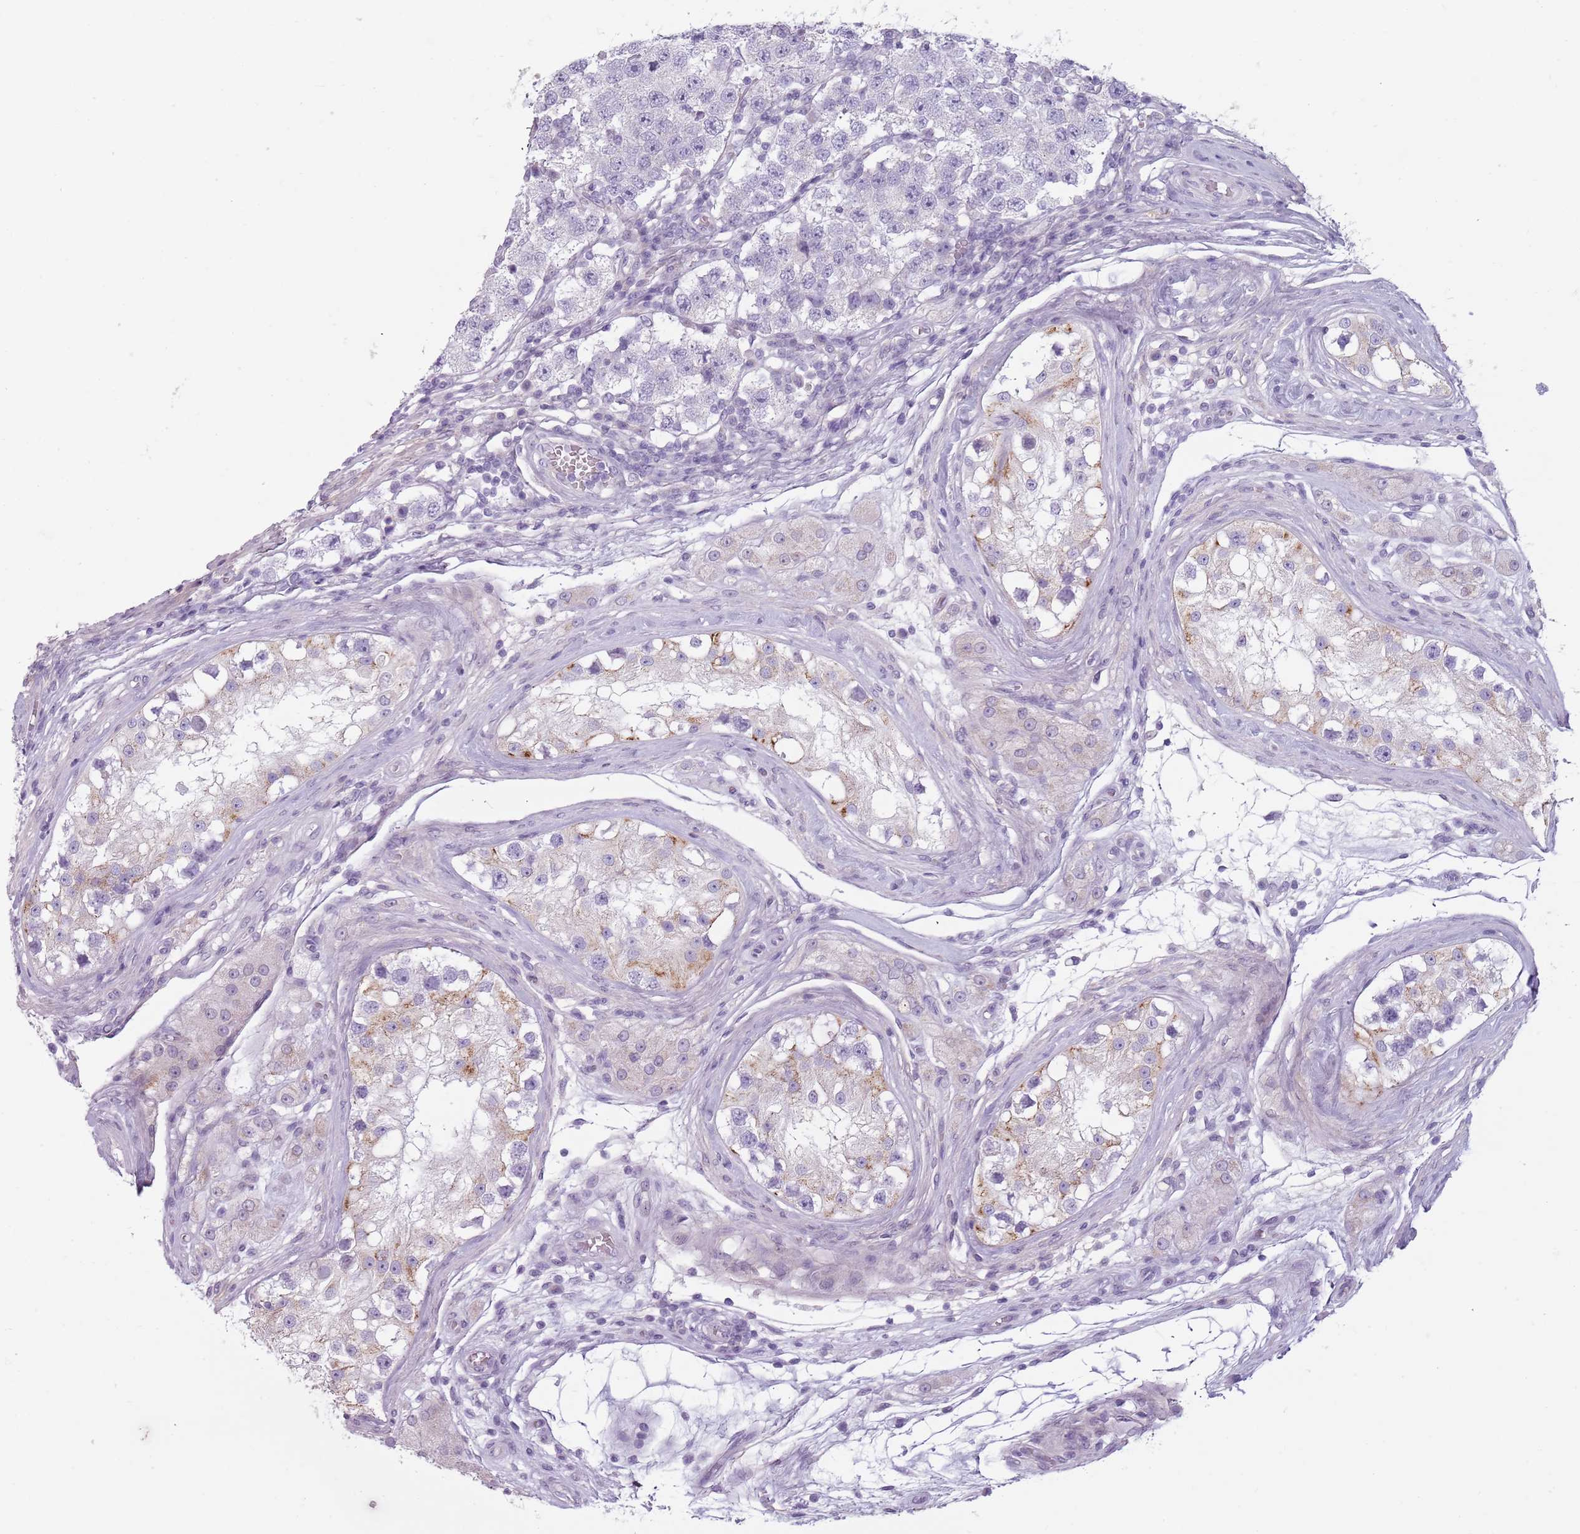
{"staining": {"intensity": "negative", "quantity": "none", "location": "none"}, "tissue": "testis cancer", "cell_type": "Tumor cells", "image_type": "cancer", "snomed": [{"axis": "morphology", "description": "Seminoma, NOS"}, {"axis": "topography", "description": "Testis"}], "caption": "Tumor cells are negative for protein expression in human seminoma (testis).", "gene": "MEGF8", "patient": {"sex": "male", "age": 34}}